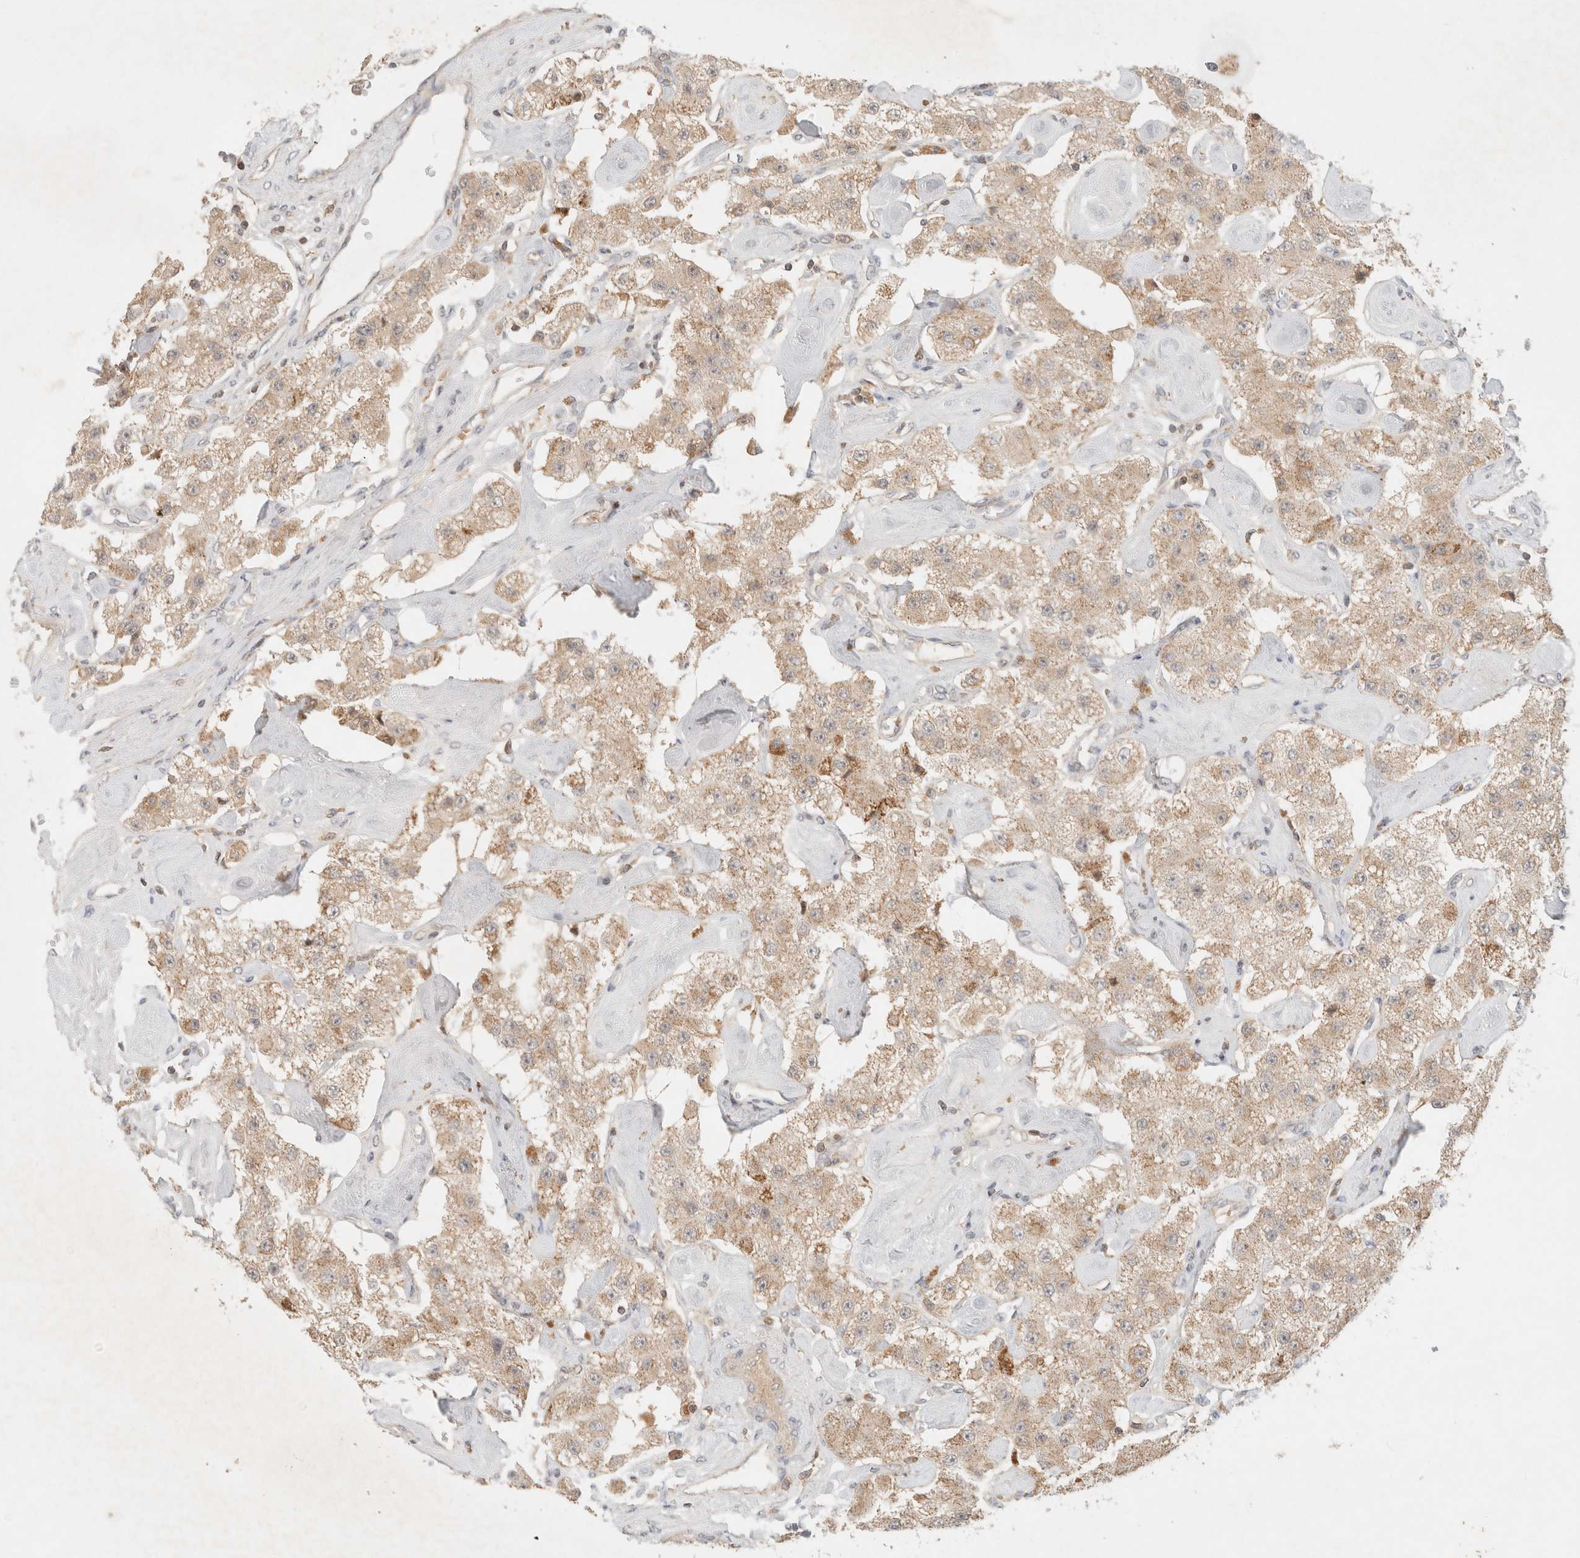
{"staining": {"intensity": "weak", "quantity": "25%-75%", "location": "cytoplasmic/membranous"}, "tissue": "carcinoid", "cell_type": "Tumor cells", "image_type": "cancer", "snomed": [{"axis": "morphology", "description": "Carcinoid, malignant, NOS"}, {"axis": "topography", "description": "Pancreas"}], "caption": "Immunohistochemical staining of human malignant carcinoid shows weak cytoplasmic/membranous protein expression in about 25%-75% of tumor cells. (DAB (3,3'-diaminobenzidine) = brown stain, brightfield microscopy at high magnification).", "gene": "MRM3", "patient": {"sex": "male", "age": 41}}